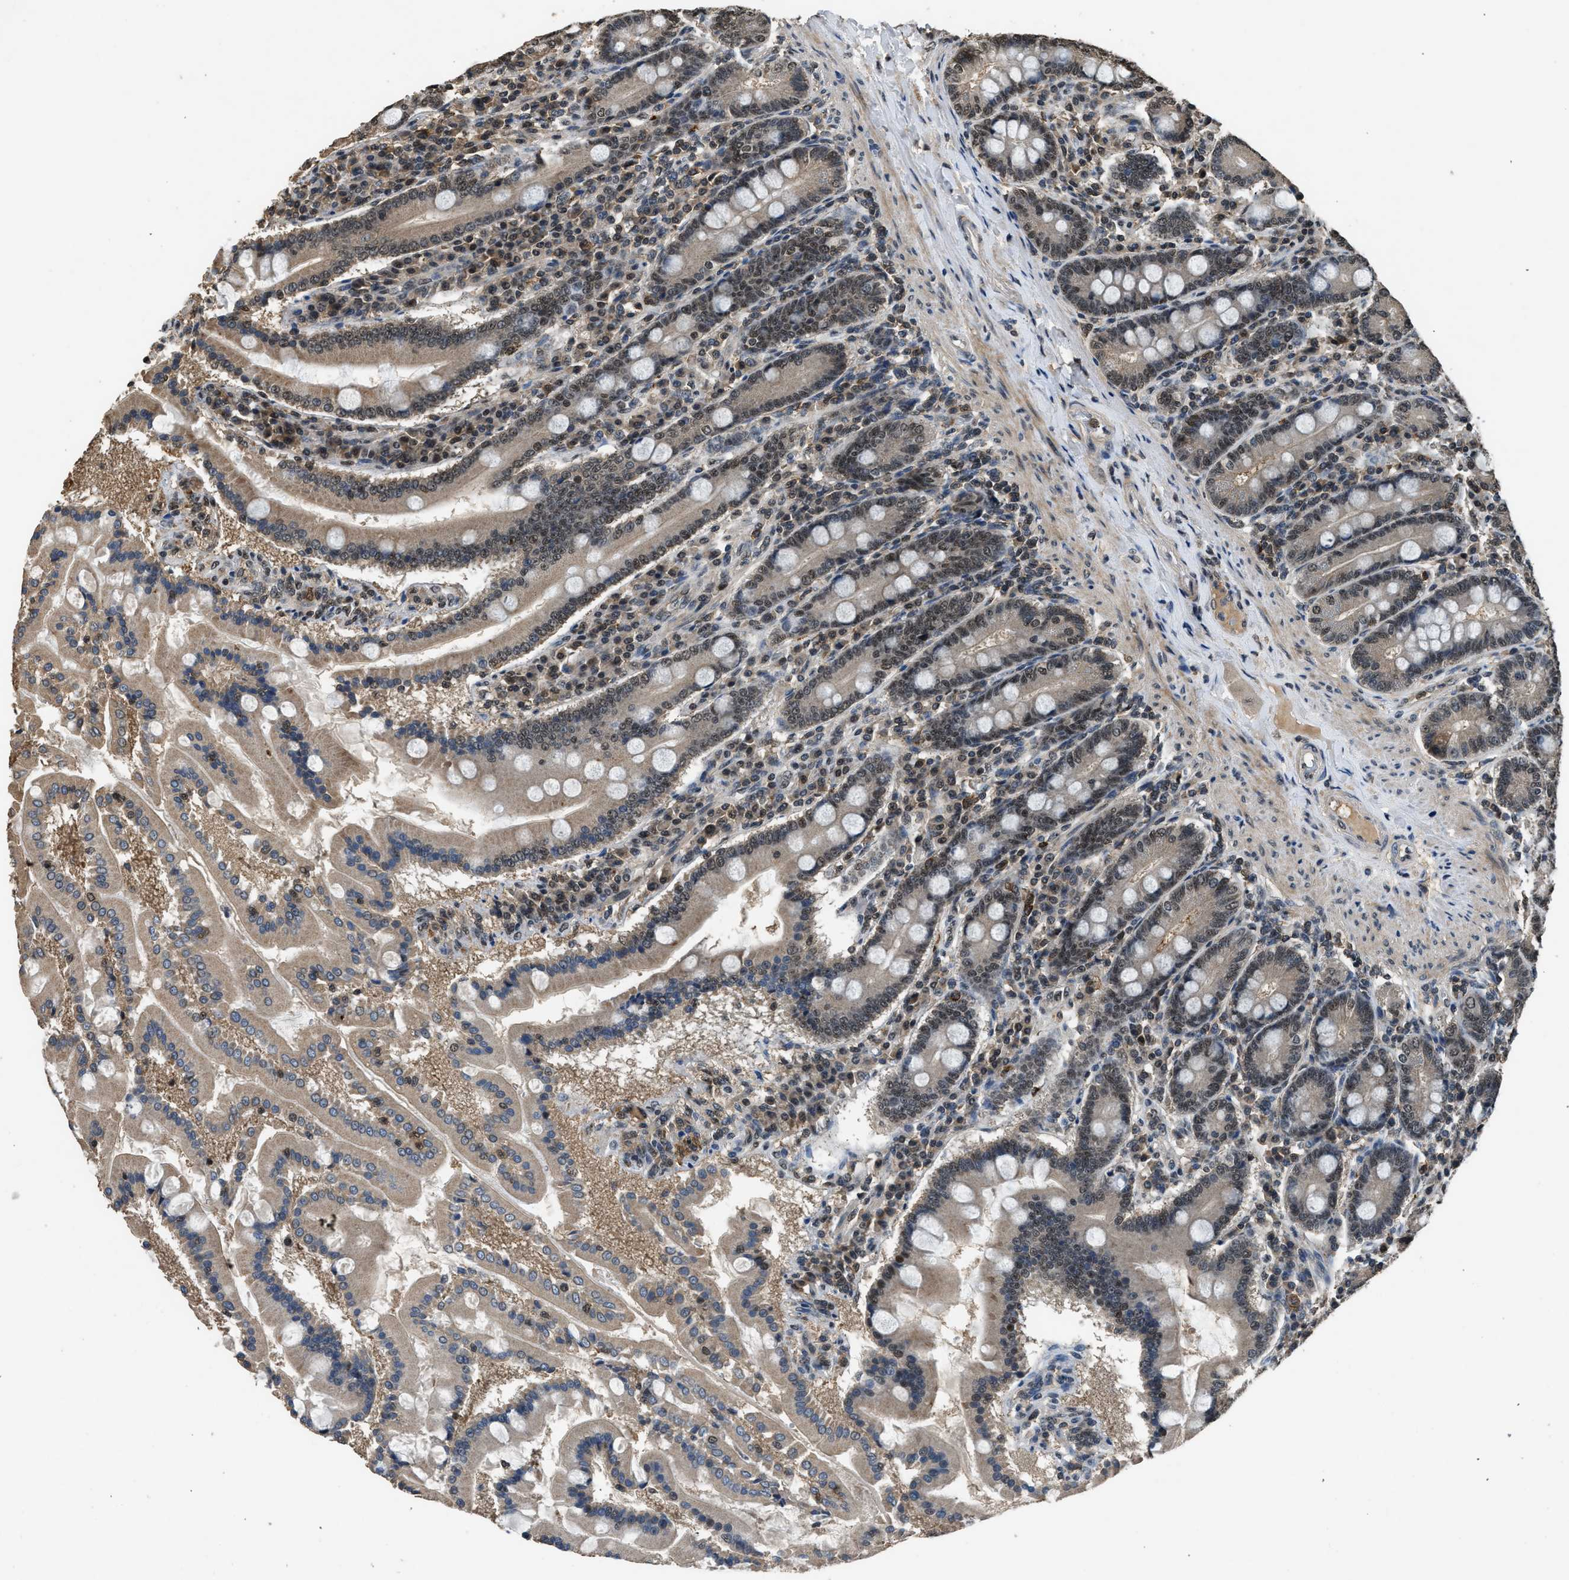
{"staining": {"intensity": "moderate", "quantity": "25%-75%", "location": "cytoplasmic/membranous,nuclear"}, "tissue": "duodenum", "cell_type": "Glandular cells", "image_type": "normal", "snomed": [{"axis": "morphology", "description": "Normal tissue, NOS"}, {"axis": "topography", "description": "Duodenum"}], "caption": "A medium amount of moderate cytoplasmic/membranous,nuclear positivity is identified in about 25%-75% of glandular cells in normal duodenum.", "gene": "SLC15A4", "patient": {"sex": "male", "age": 50}}